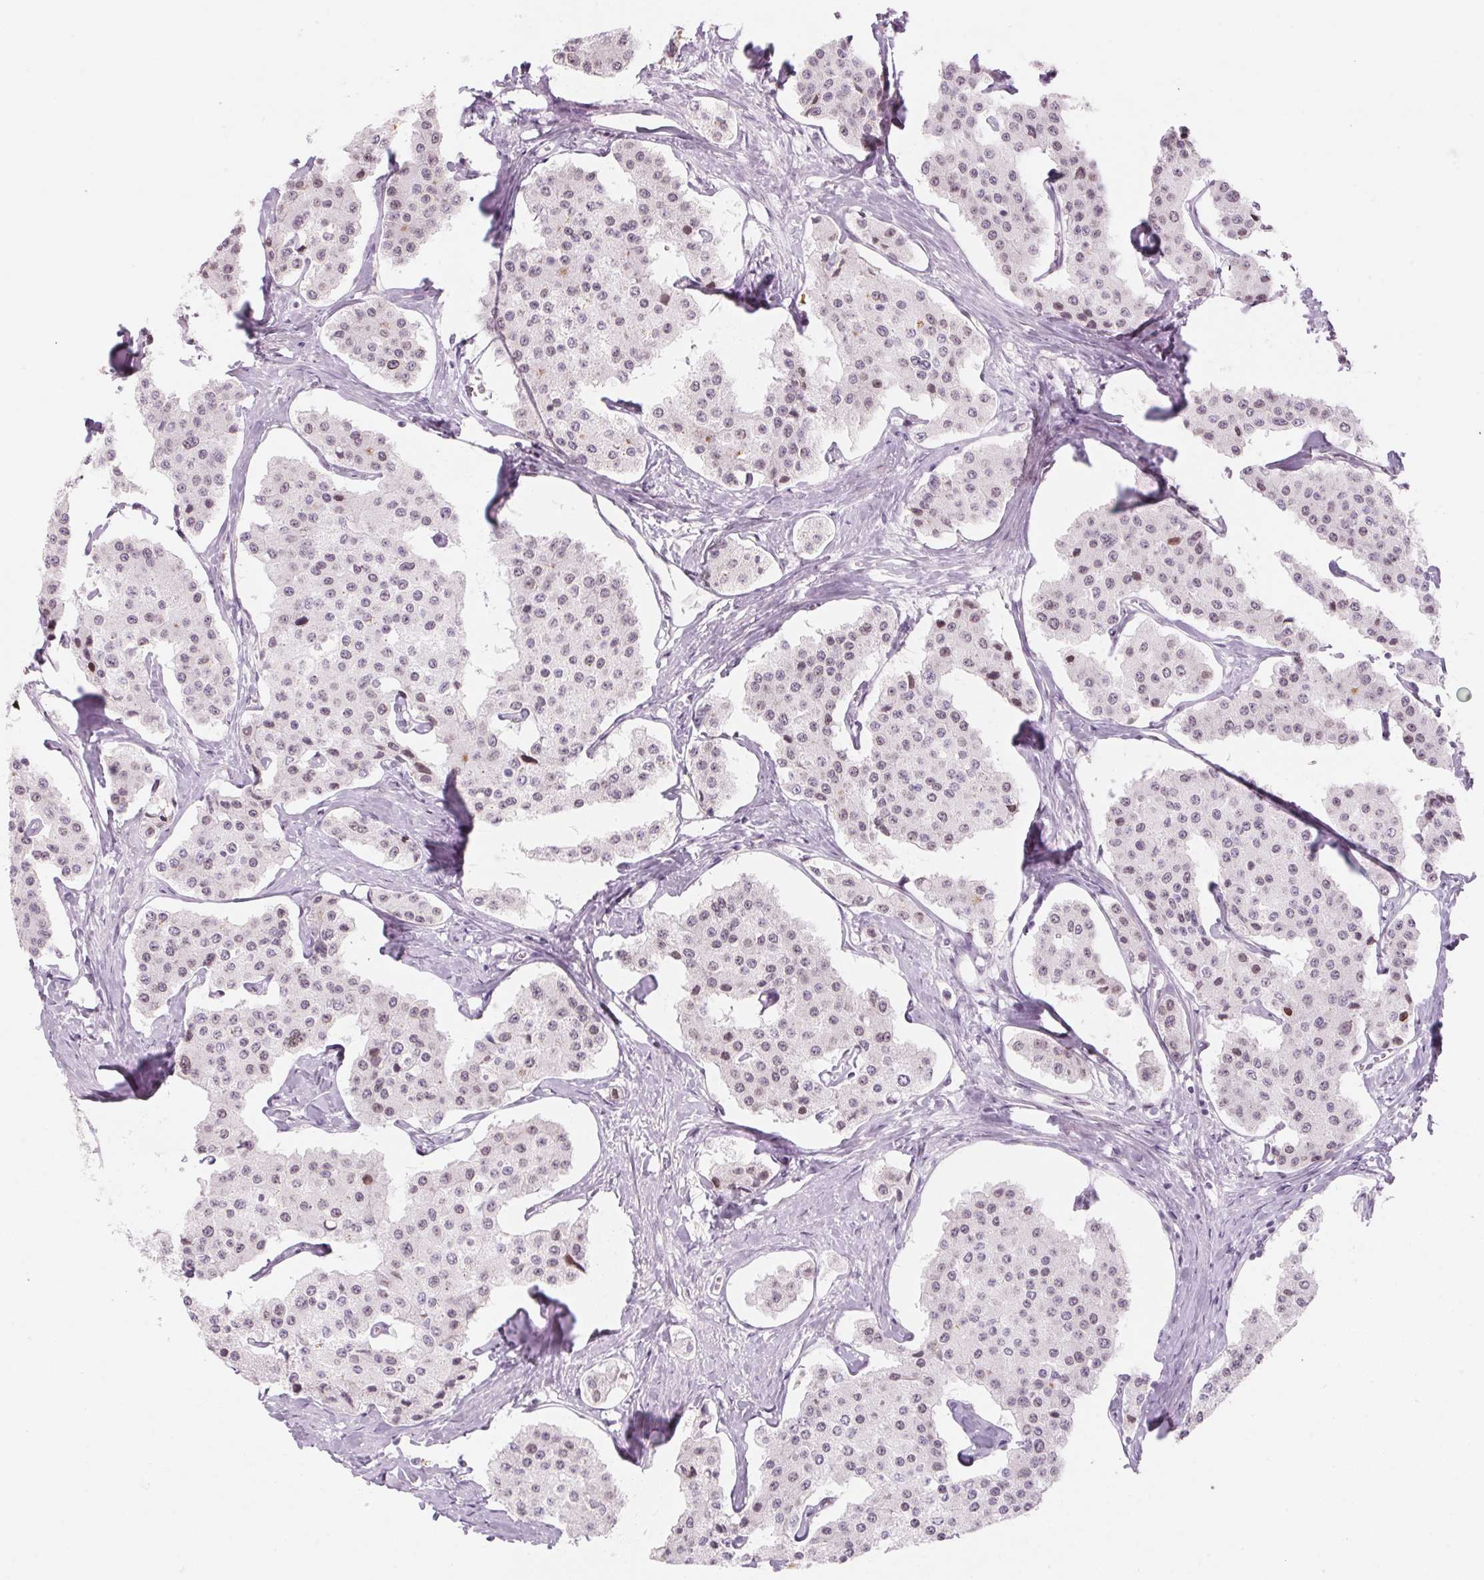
{"staining": {"intensity": "weak", "quantity": "<25%", "location": "nuclear"}, "tissue": "carcinoid", "cell_type": "Tumor cells", "image_type": "cancer", "snomed": [{"axis": "morphology", "description": "Carcinoid, malignant, NOS"}, {"axis": "topography", "description": "Small intestine"}], "caption": "Tumor cells show no significant staining in carcinoid.", "gene": "KCNQ2", "patient": {"sex": "female", "age": 65}}